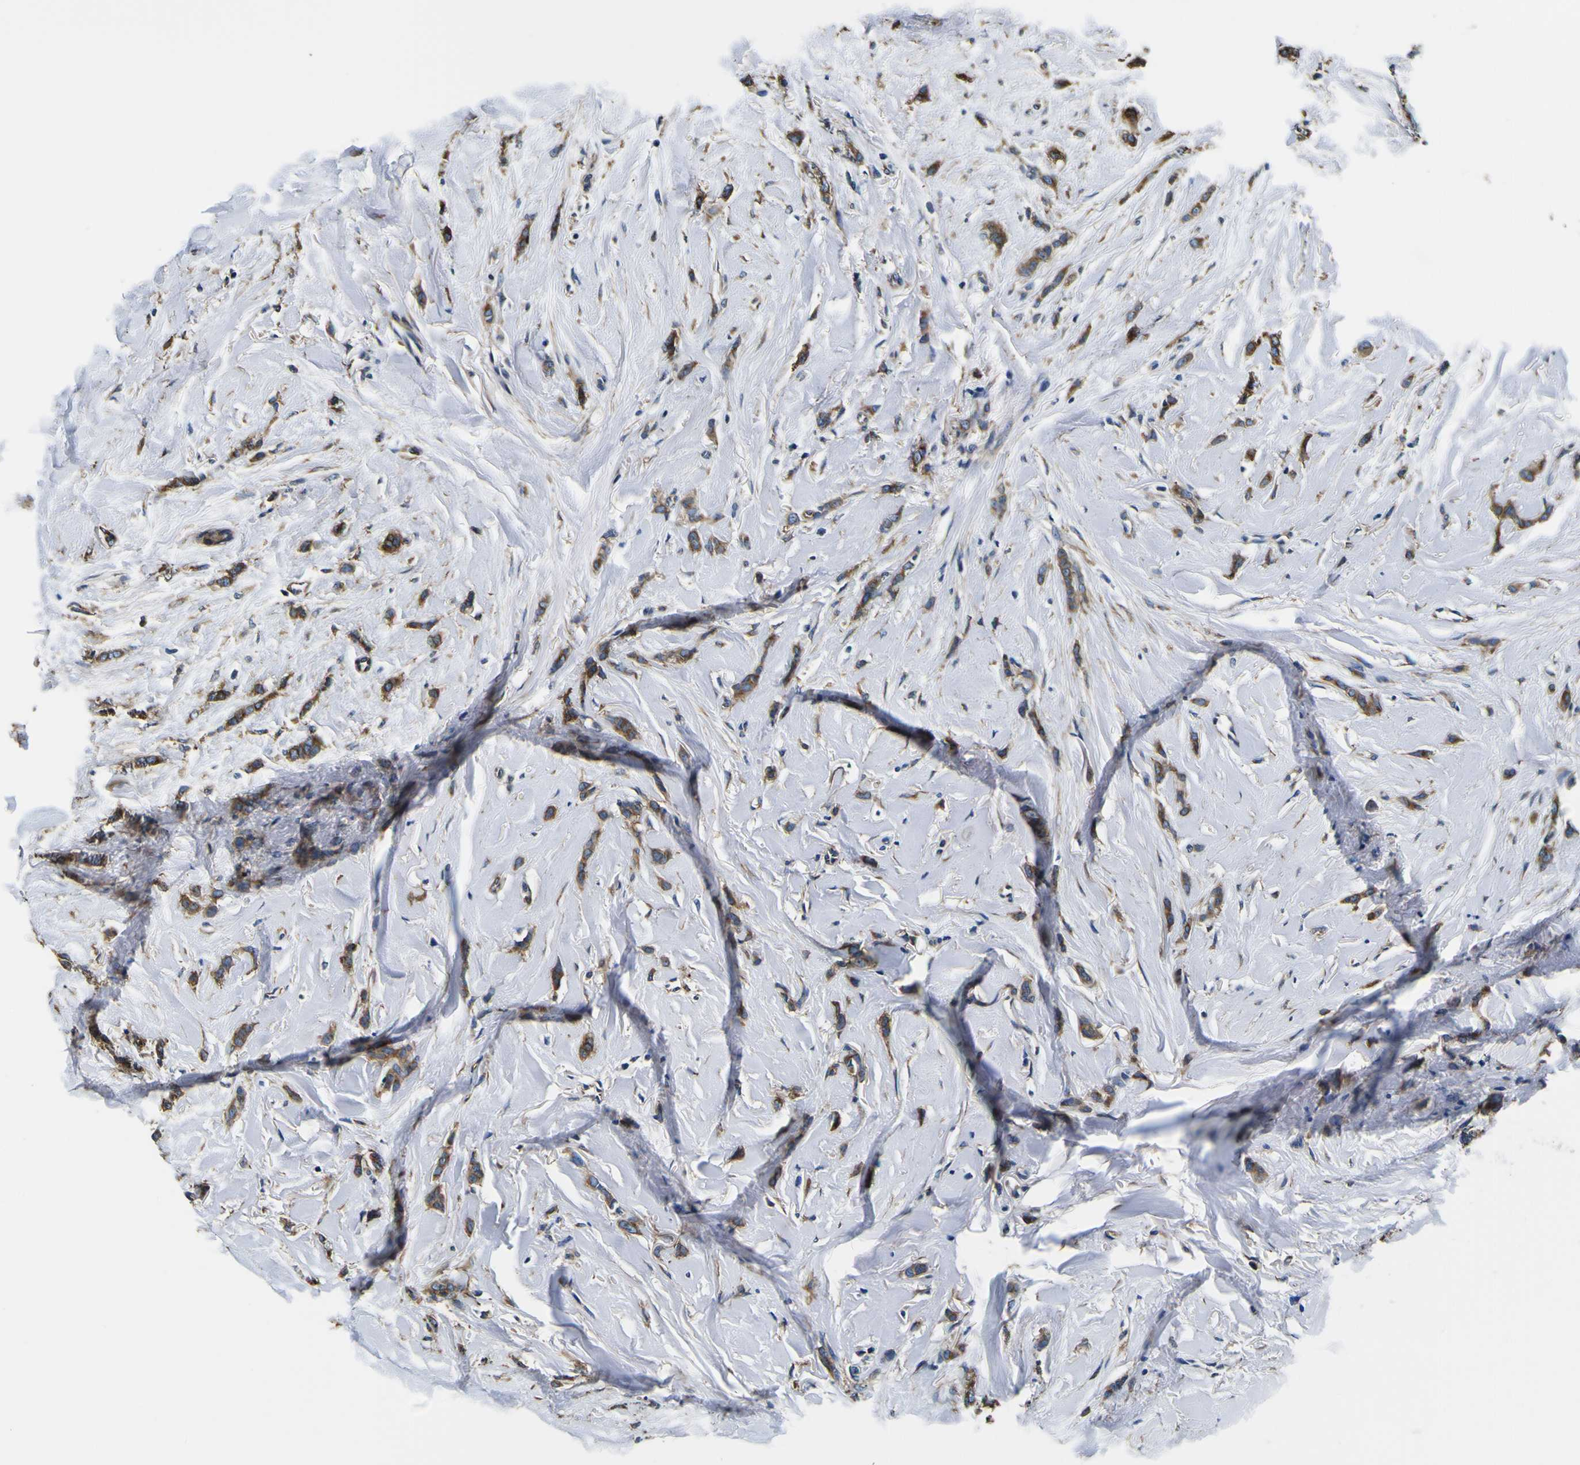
{"staining": {"intensity": "moderate", "quantity": ">75%", "location": "cytoplasmic/membranous"}, "tissue": "breast cancer", "cell_type": "Tumor cells", "image_type": "cancer", "snomed": [{"axis": "morphology", "description": "Lobular carcinoma"}, {"axis": "topography", "description": "Skin"}, {"axis": "topography", "description": "Breast"}], "caption": "Lobular carcinoma (breast) stained with DAB immunohistochemistry demonstrates medium levels of moderate cytoplasmic/membranous staining in about >75% of tumor cells.", "gene": "TUBA1B", "patient": {"sex": "female", "age": 46}}